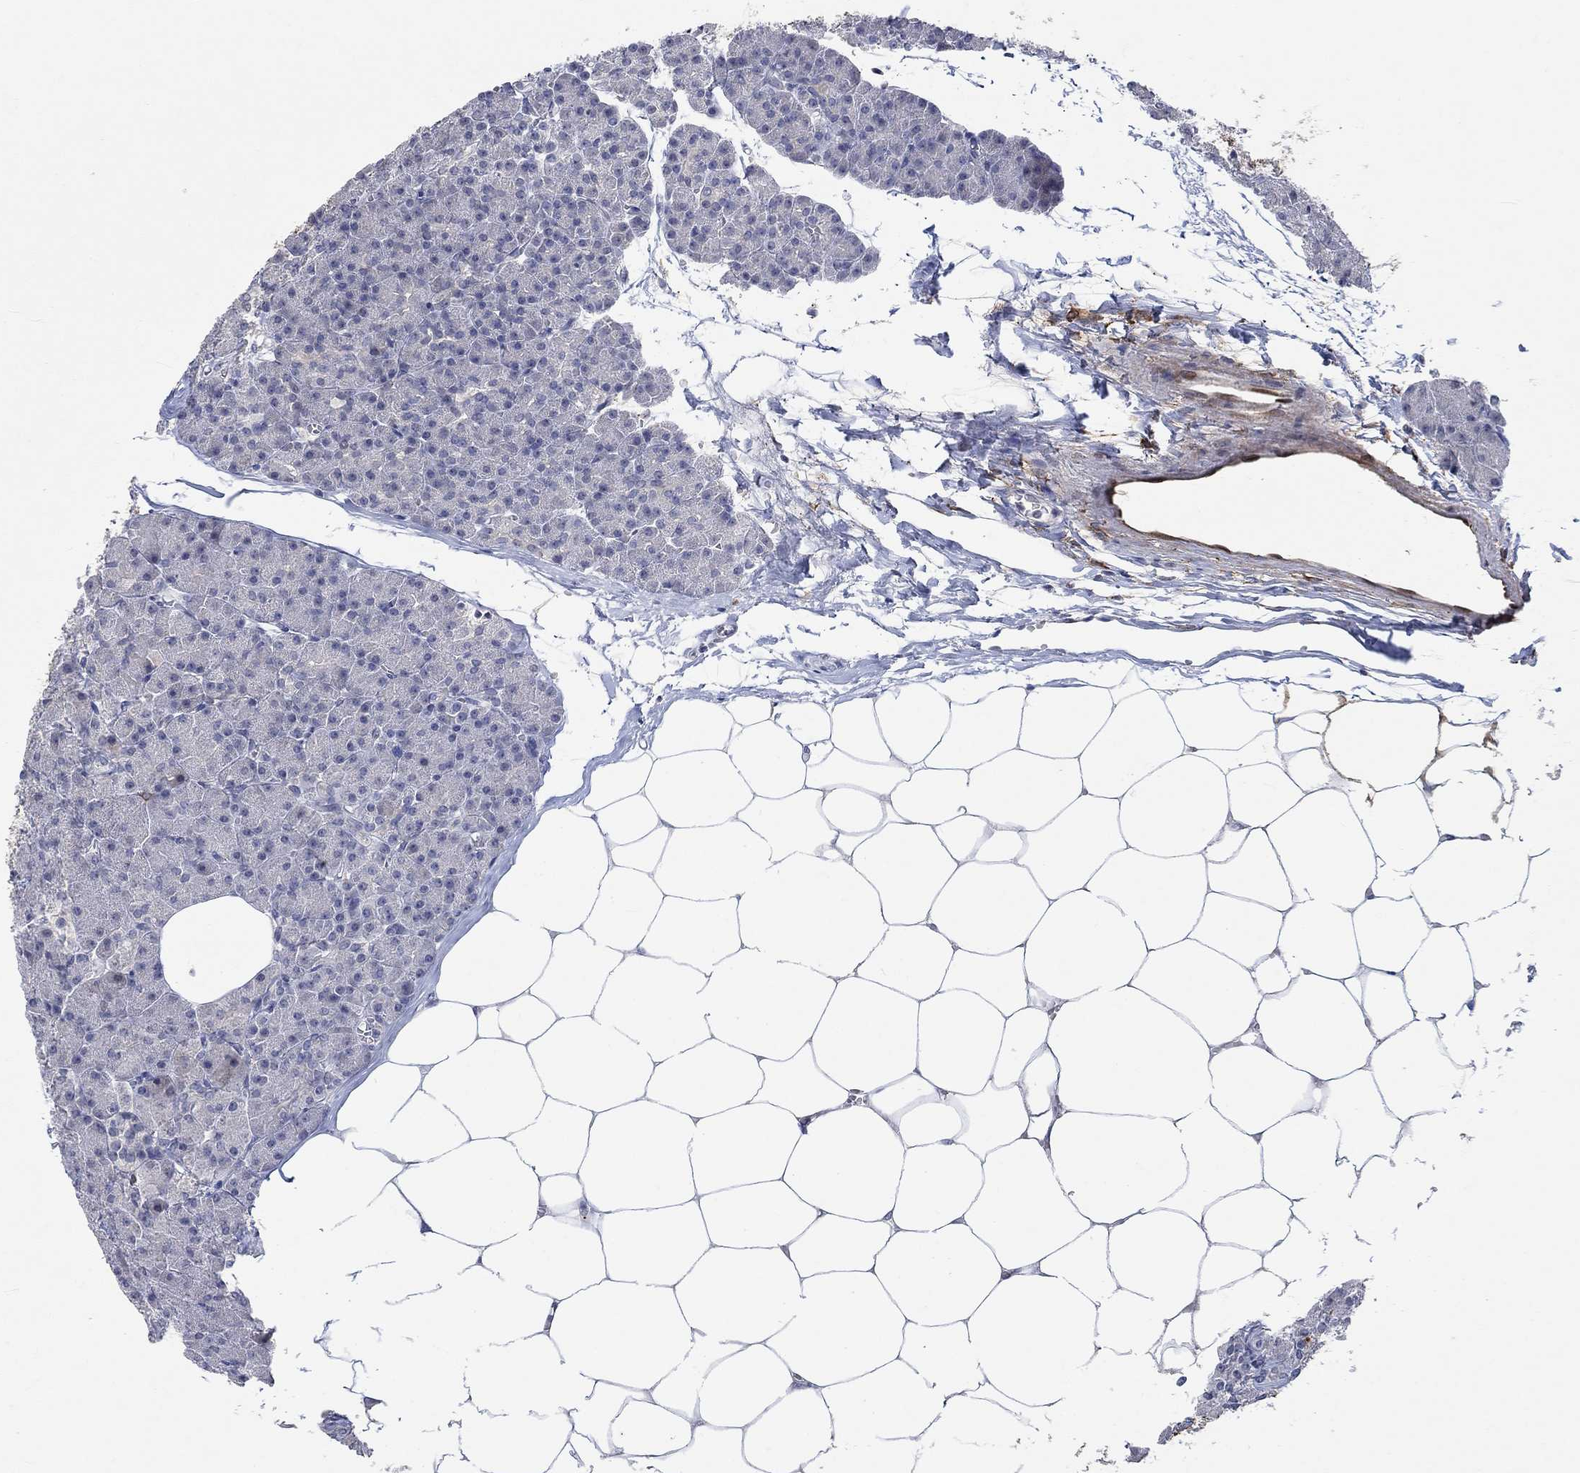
{"staining": {"intensity": "negative", "quantity": "none", "location": "none"}, "tissue": "pancreas", "cell_type": "Exocrine glandular cells", "image_type": "normal", "snomed": [{"axis": "morphology", "description": "Normal tissue, NOS"}, {"axis": "topography", "description": "Pancreas"}], "caption": "There is no significant expression in exocrine glandular cells of pancreas. The staining is performed using DAB brown chromogen with nuclei counter-stained in using hematoxylin.", "gene": "TGM2", "patient": {"sex": "female", "age": 45}}